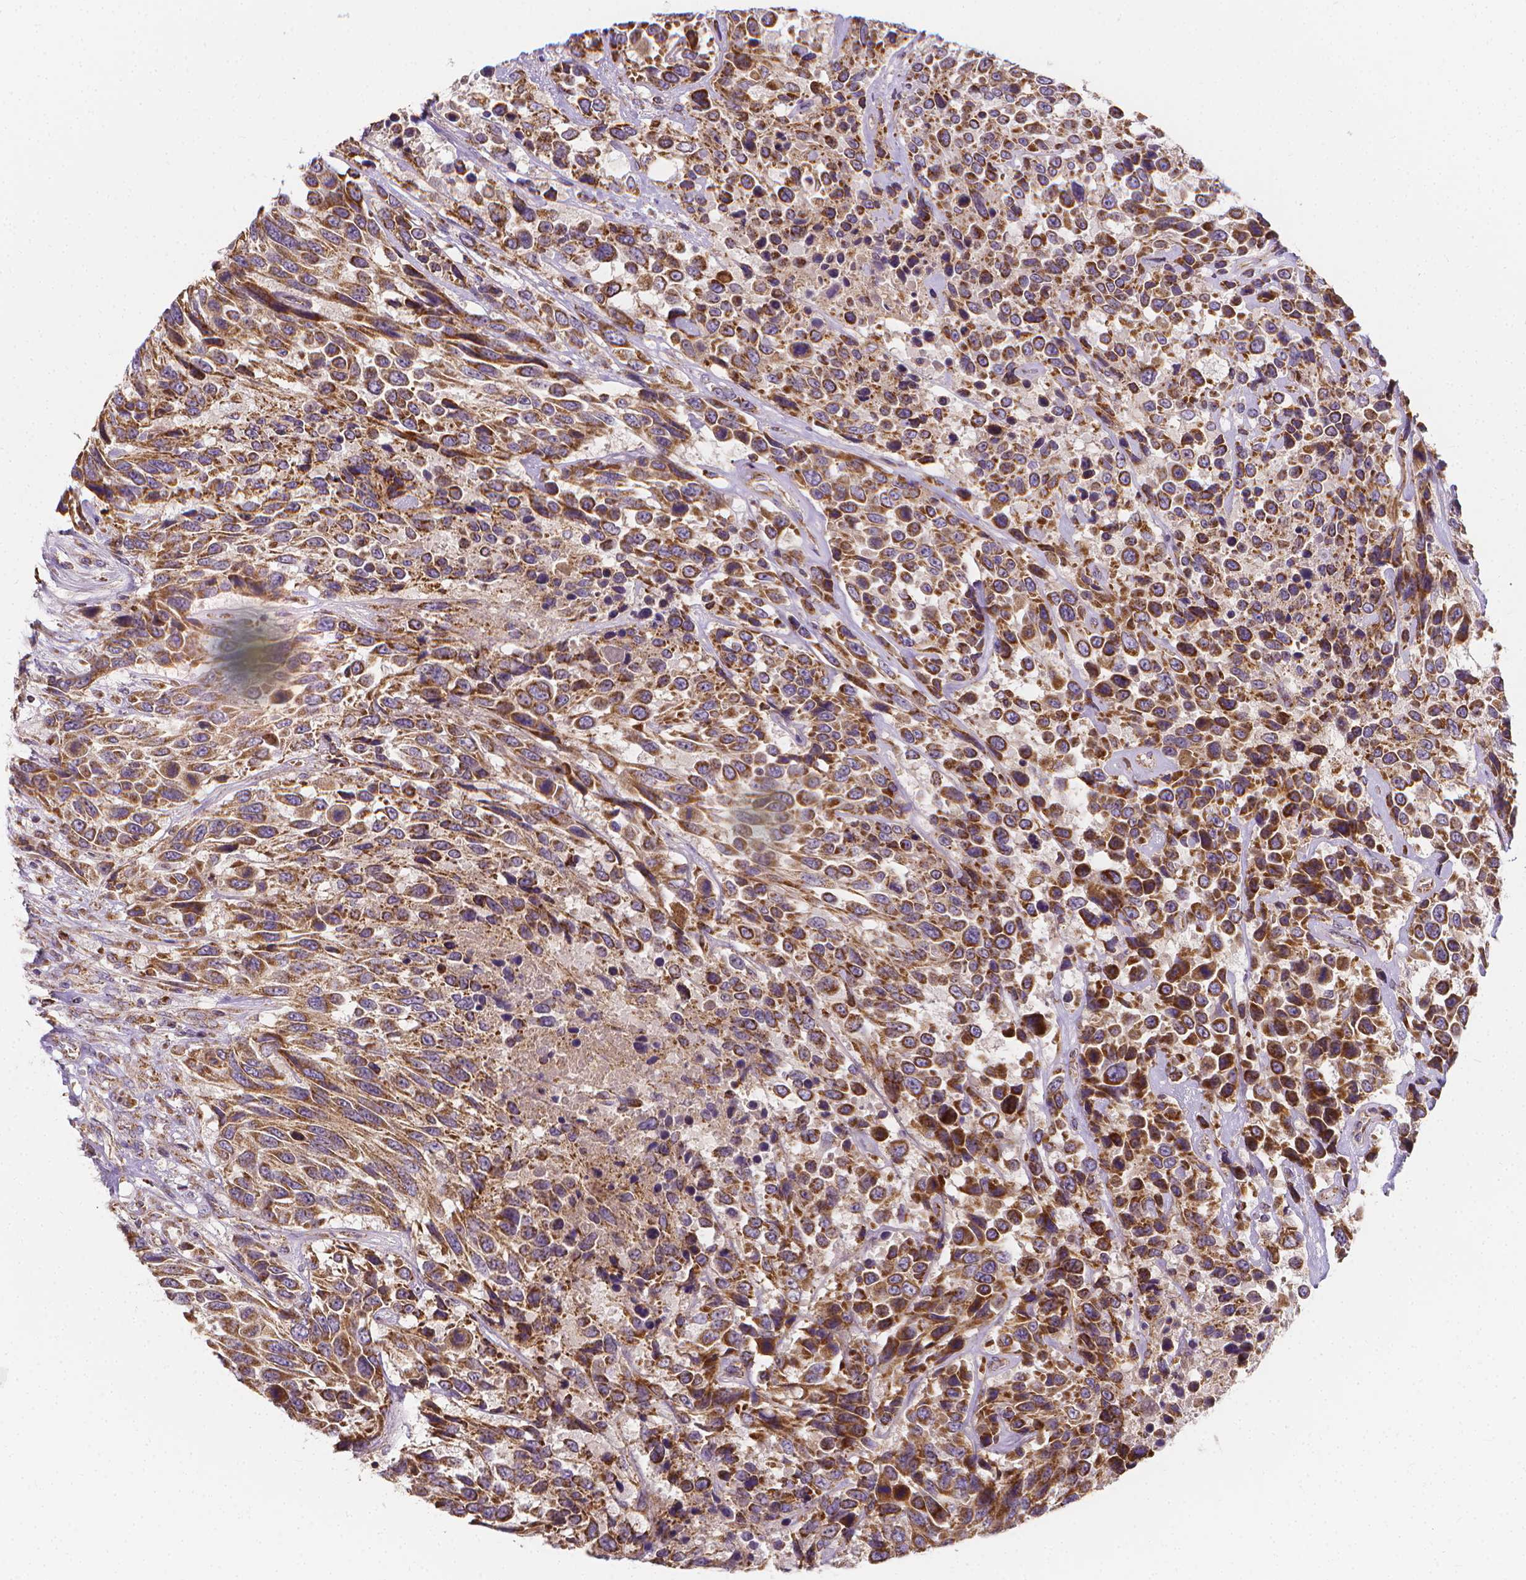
{"staining": {"intensity": "strong", "quantity": ">75%", "location": "cytoplasmic/membranous"}, "tissue": "urothelial cancer", "cell_type": "Tumor cells", "image_type": "cancer", "snomed": [{"axis": "morphology", "description": "Urothelial carcinoma, High grade"}, {"axis": "topography", "description": "Urinary bladder"}], "caption": "Tumor cells show strong cytoplasmic/membranous staining in approximately >75% of cells in urothelial carcinoma (high-grade). (brown staining indicates protein expression, while blue staining denotes nuclei).", "gene": "SNCAIP", "patient": {"sex": "female", "age": 70}}